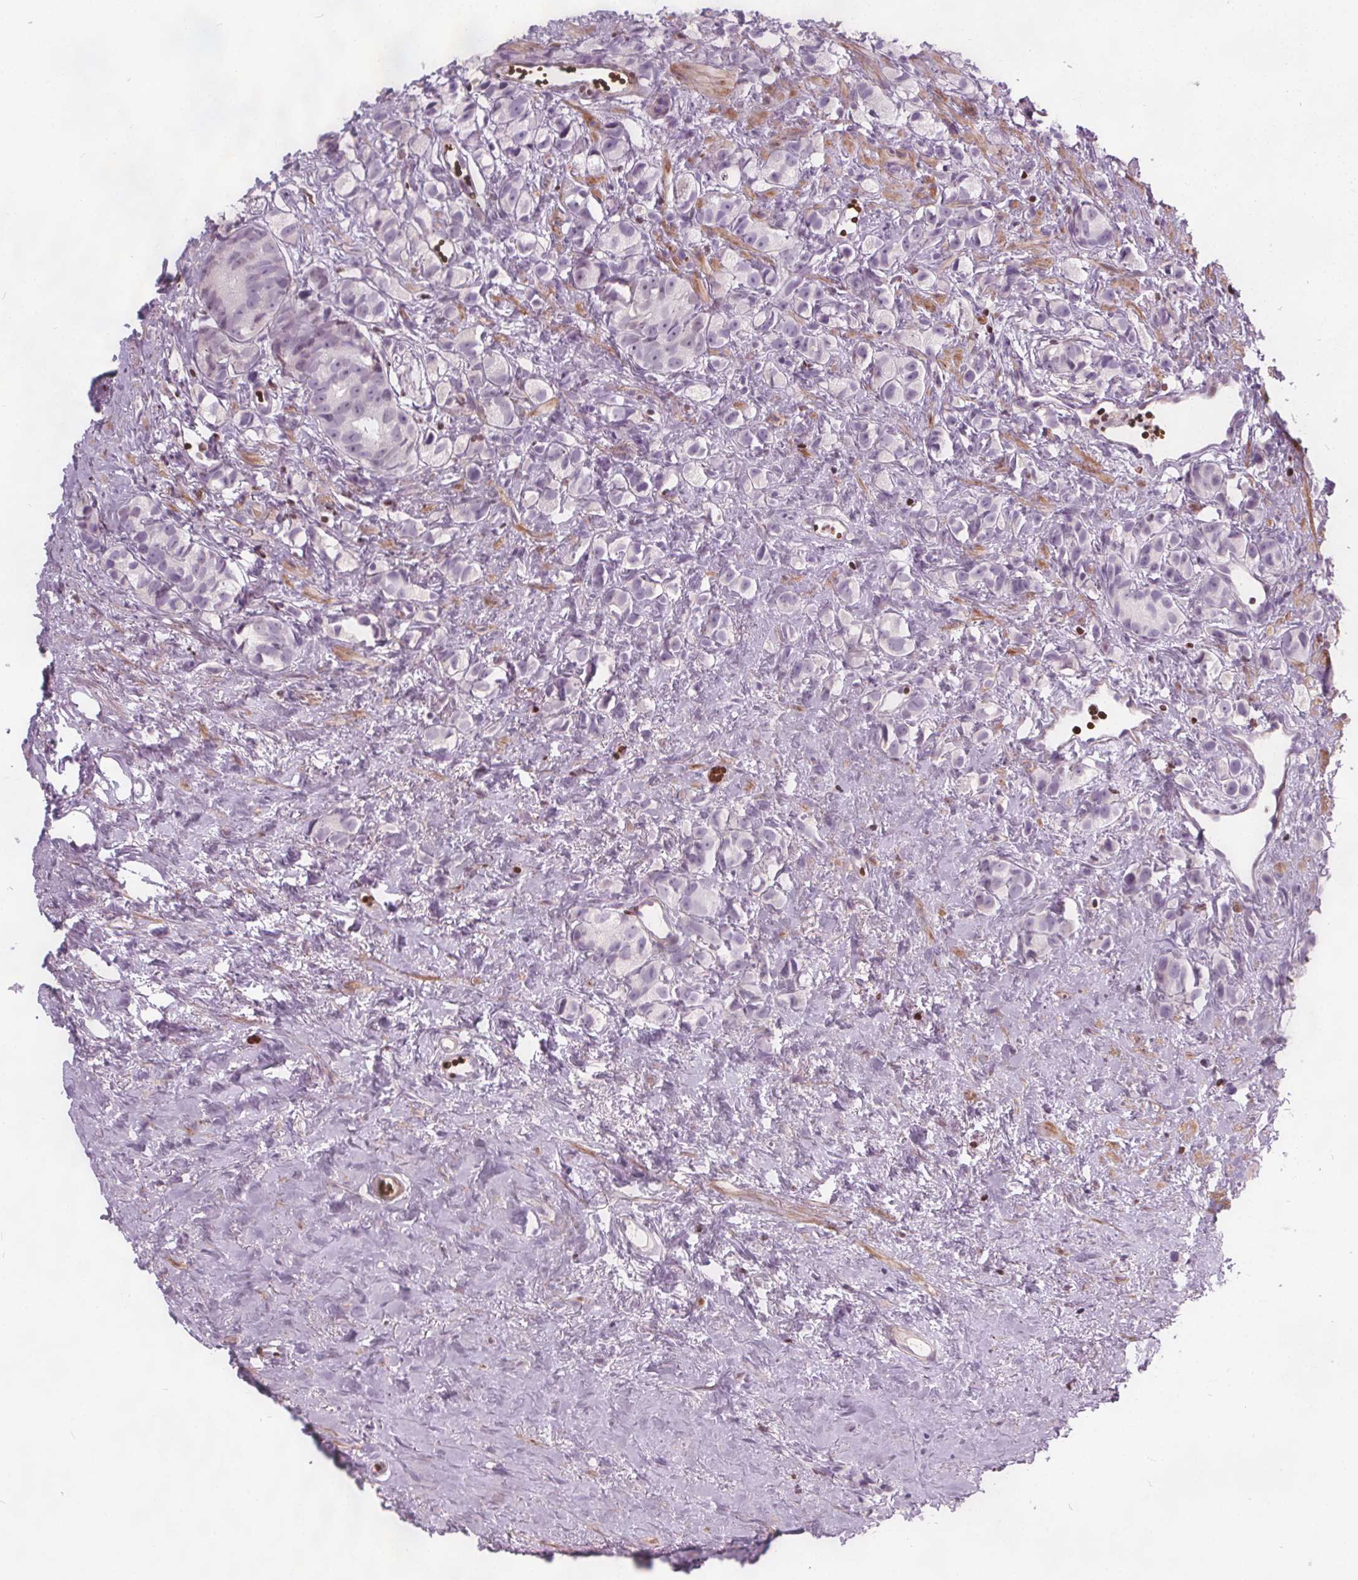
{"staining": {"intensity": "negative", "quantity": "none", "location": "none"}, "tissue": "prostate cancer", "cell_type": "Tumor cells", "image_type": "cancer", "snomed": [{"axis": "morphology", "description": "Adenocarcinoma, High grade"}, {"axis": "topography", "description": "Prostate"}], "caption": "IHC of prostate cancer (adenocarcinoma (high-grade)) demonstrates no staining in tumor cells.", "gene": "ISLR2", "patient": {"sex": "male", "age": 81}}